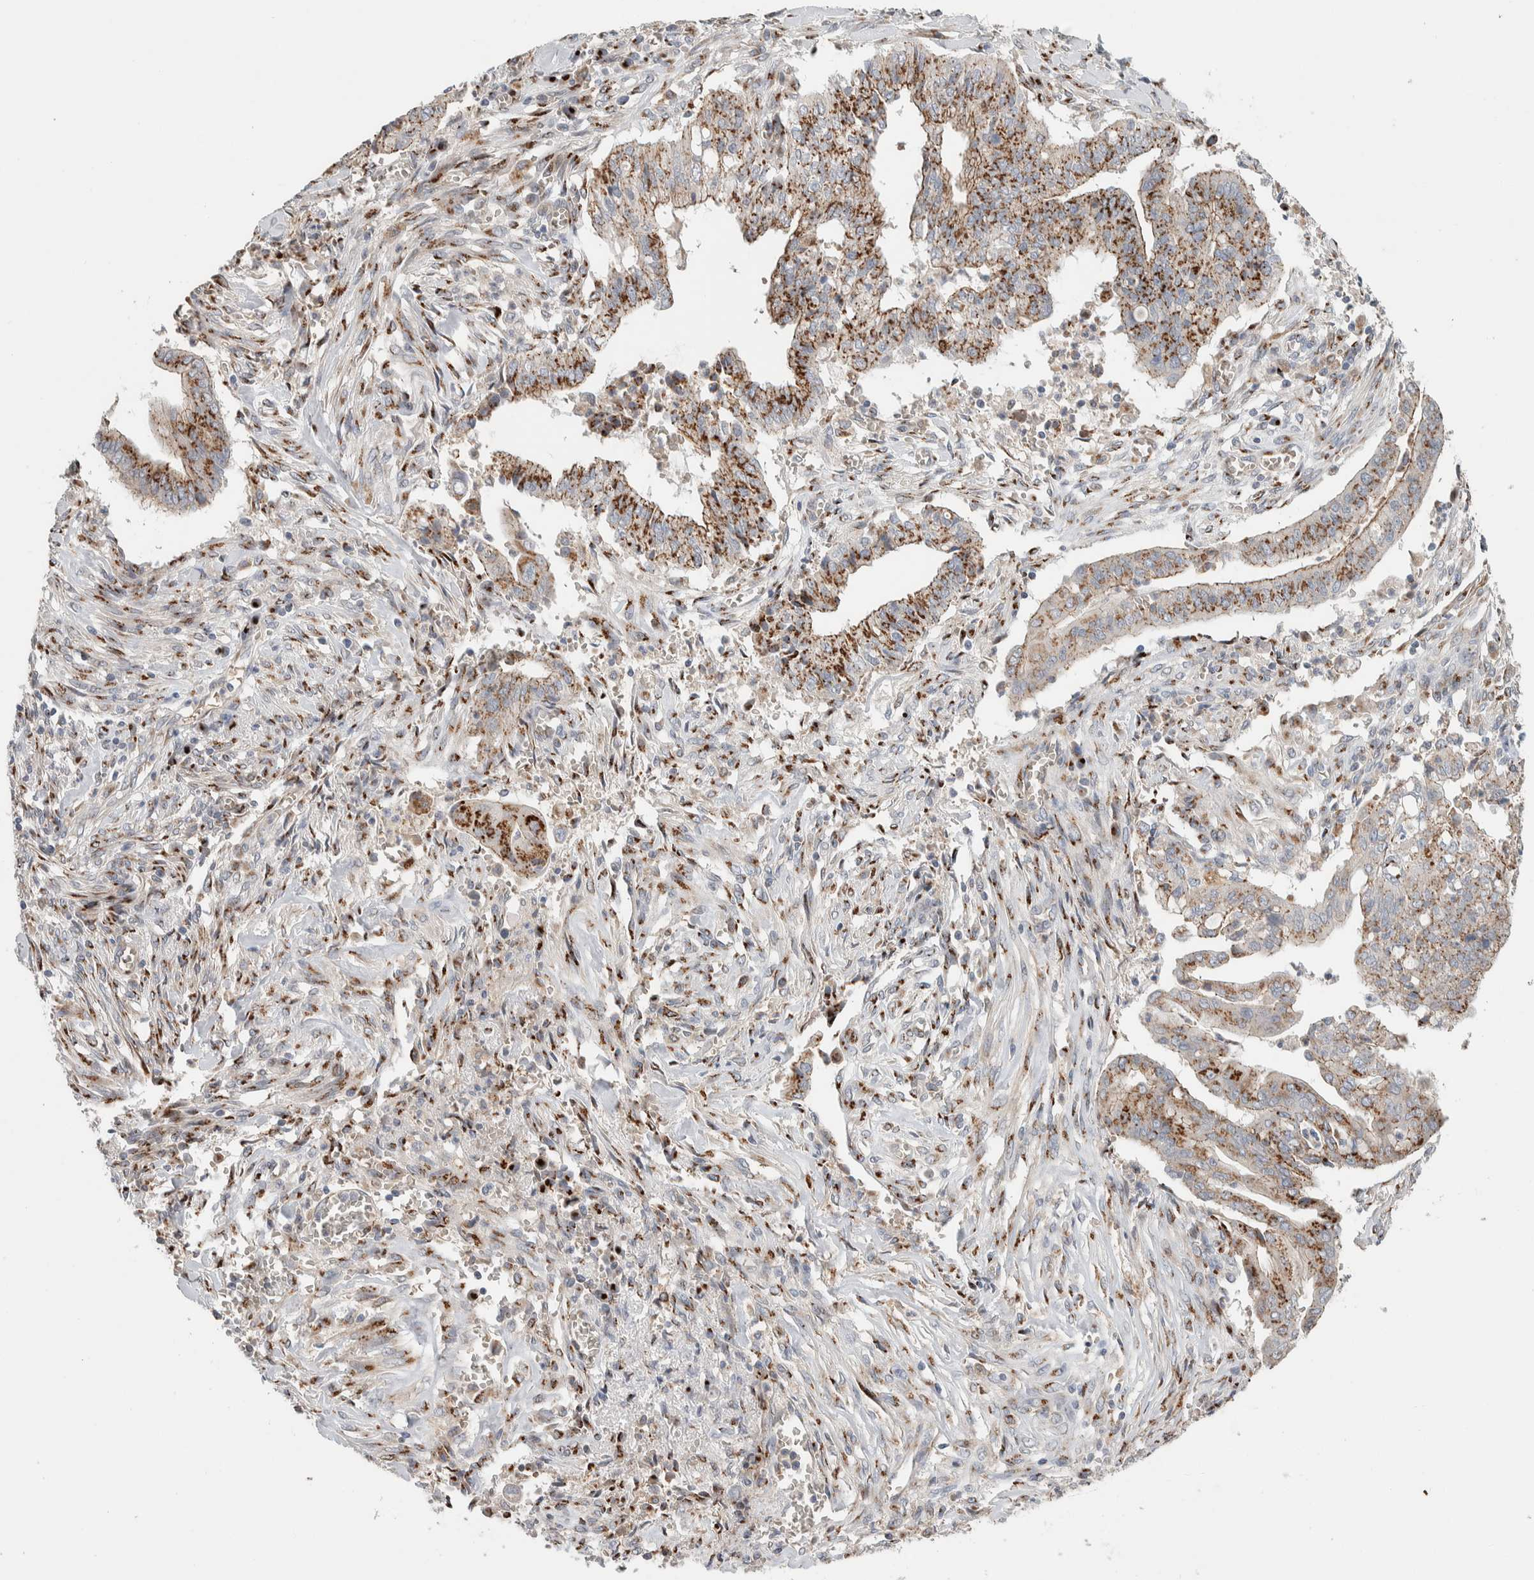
{"staining": {"intensity": "moderate", "quantity": ">75%", "location": "cytoplasmic/membranous"}, "tissue": "cervical cancer", "cell_type": "Tumor cells", "image_type": "cancer", "snomed": [{"axis": "morphology", "description": "Adenocarcinoma, NOS"}, {"axis": "topography", "description": "Cervix"}], "caption": "Immunohistochemistry (IHC) photomicrograph of human cervical cancer (adenocarcinoma) stained for a protein (brown), which reveals medium levels of moderate cytoplasmic/membranous expression in approximately >75% of tumor cells.", "gene": "SLC38A10", "patient": {"sex": "female", "age": 44}}